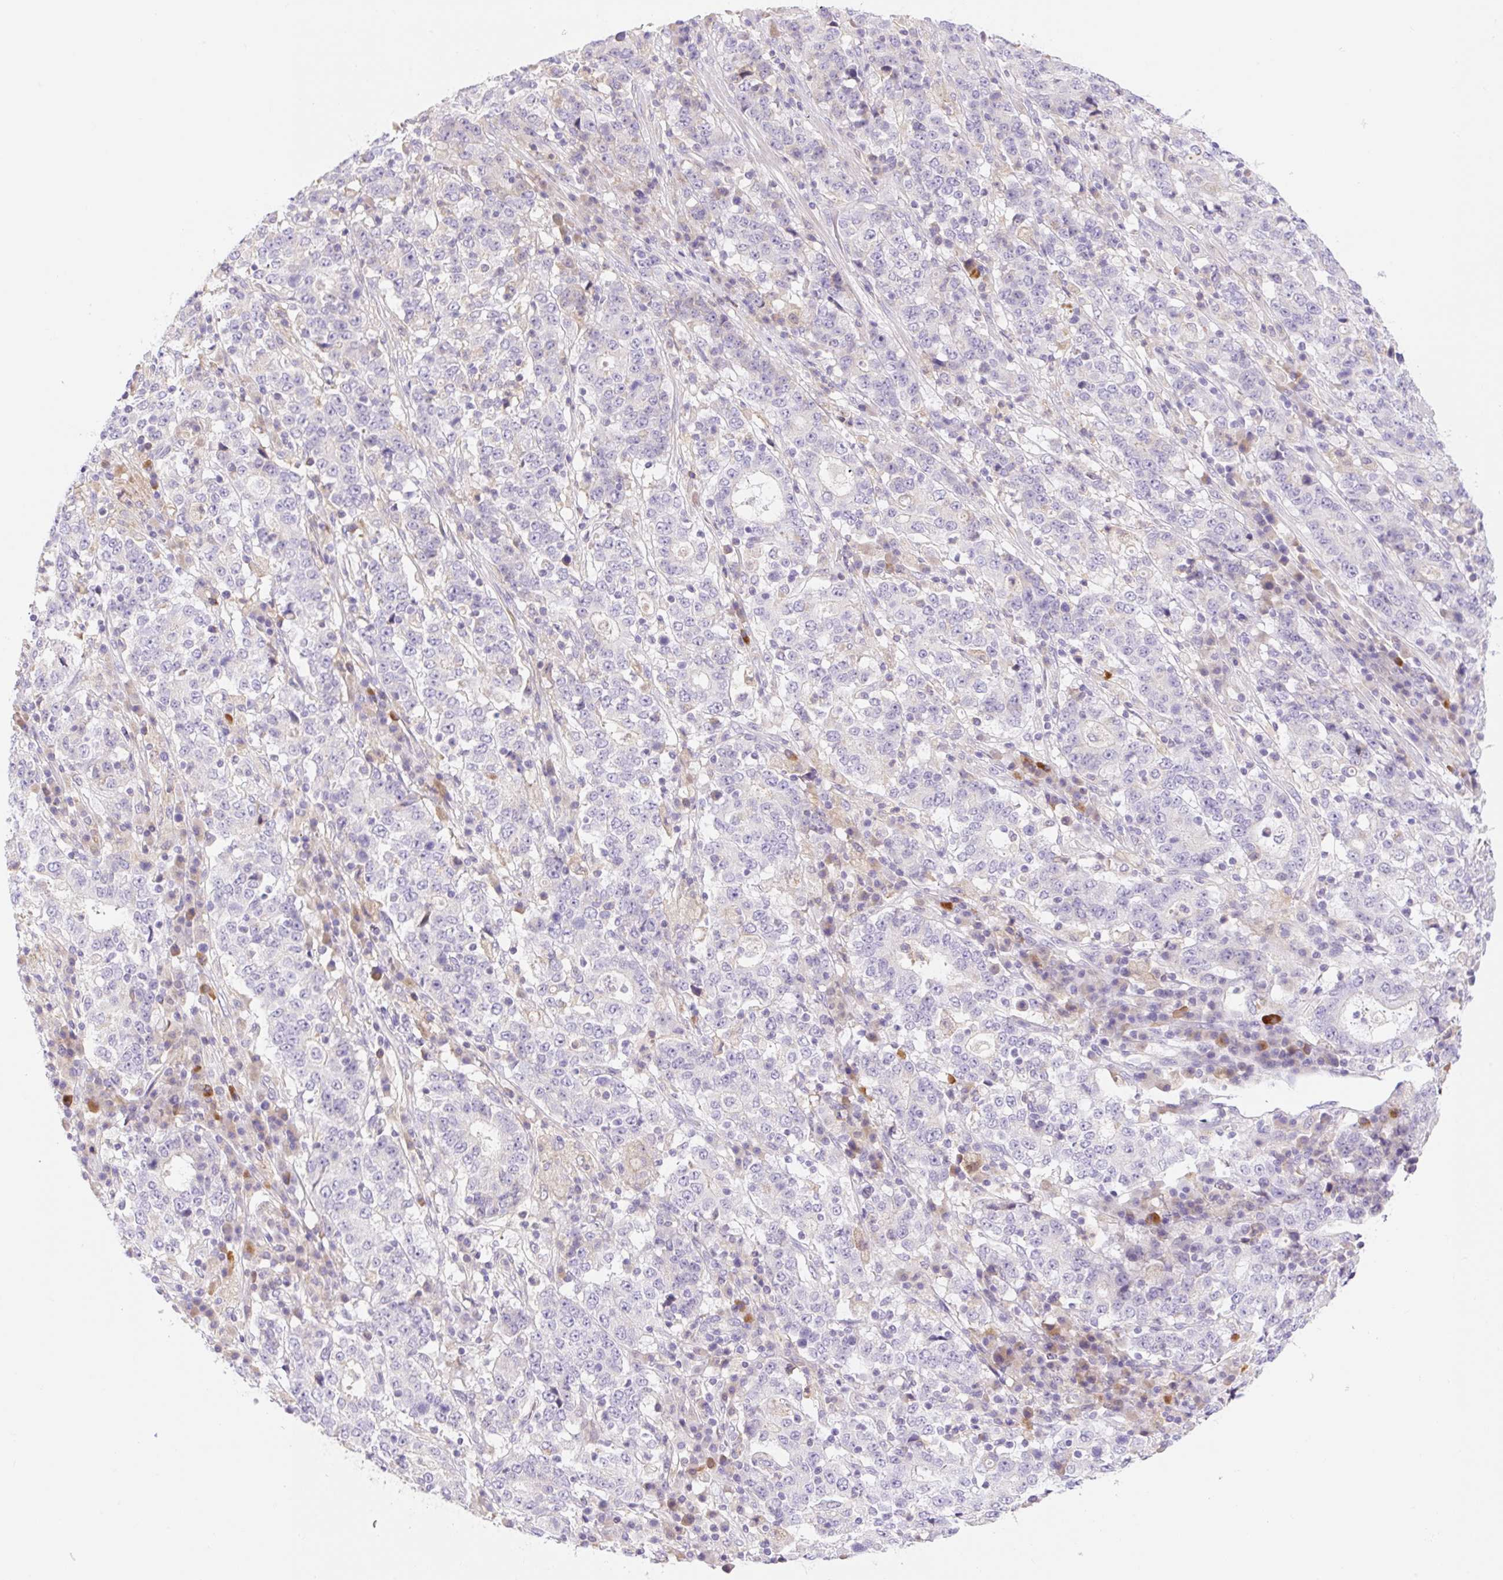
{"staining": {"intensity": "negative", "quantity": "none", "location": "none"}, "tissue": "stomach cancer", "cell_type": "Tumor cells", "image_type": "cancer", "snomed": [{"axis": "morphology", "description": "Adenocarcinoma, NOS"}, {"axis": "topography", "description": "Stomach"}], "caption": "The image reveals no staining of tumor cells in stomach cancer (adenocarcinoma).", "gene": "DENND5A", "patient": {"sex": "male", "age": 59}}